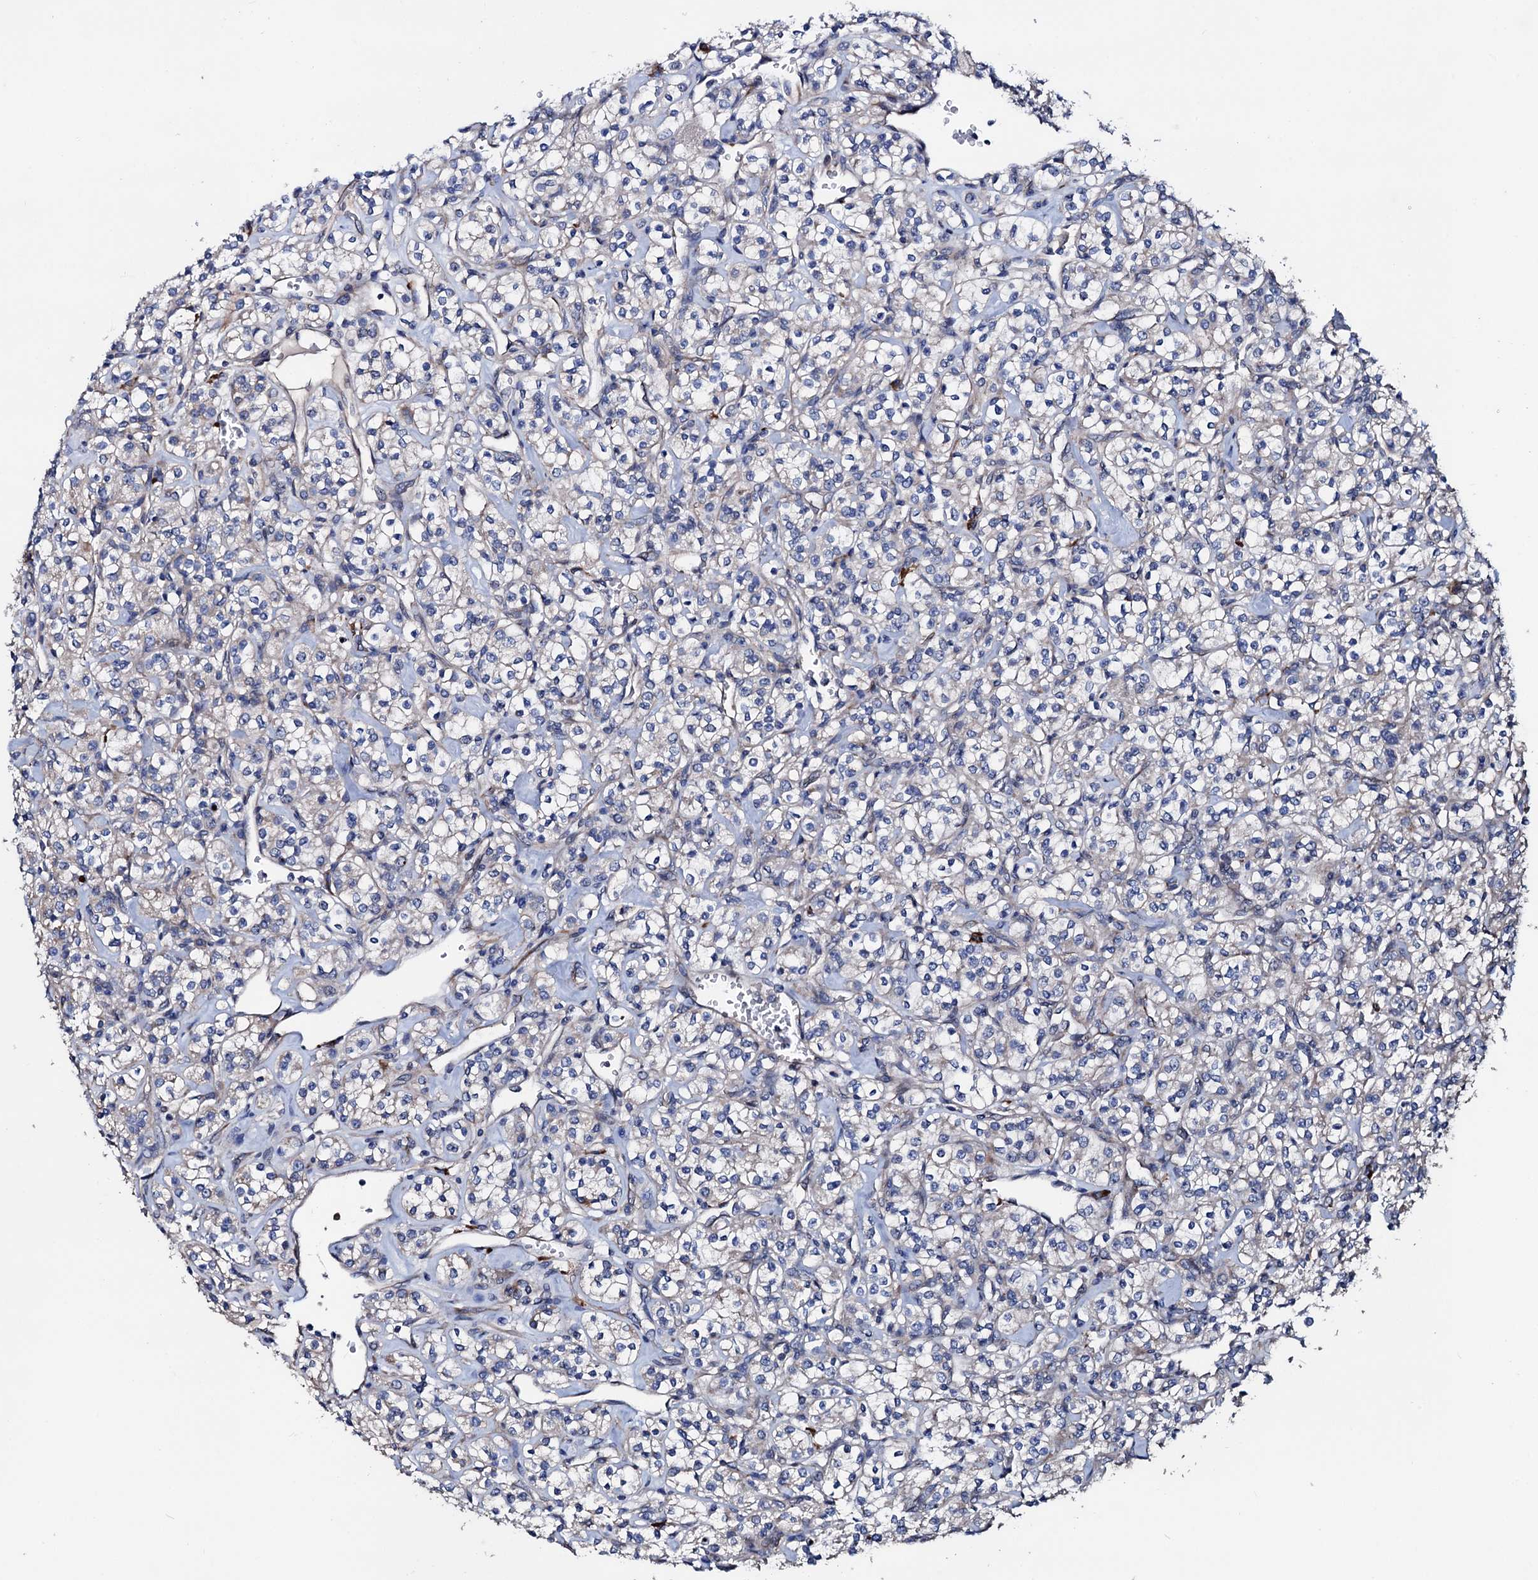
{"staining": {"intensity": "negative", "quantity": "none", "location": "none"}, "tissue": "renal cancer", "cell_type": "Tumor cells", "image_type": "cancer", "snomed": [{"axis": "morphology", "description": "Adenocarcinoma, NOS"}, {"axis": "topography", "description": "Kidney"}], "caption": "Photomicrograph shows no significant protein positivity in tumor cells of renal cancer (adenocarcinoma).", "gene": "AKAP11", "patient": {"sex": "male", "age": 77}}